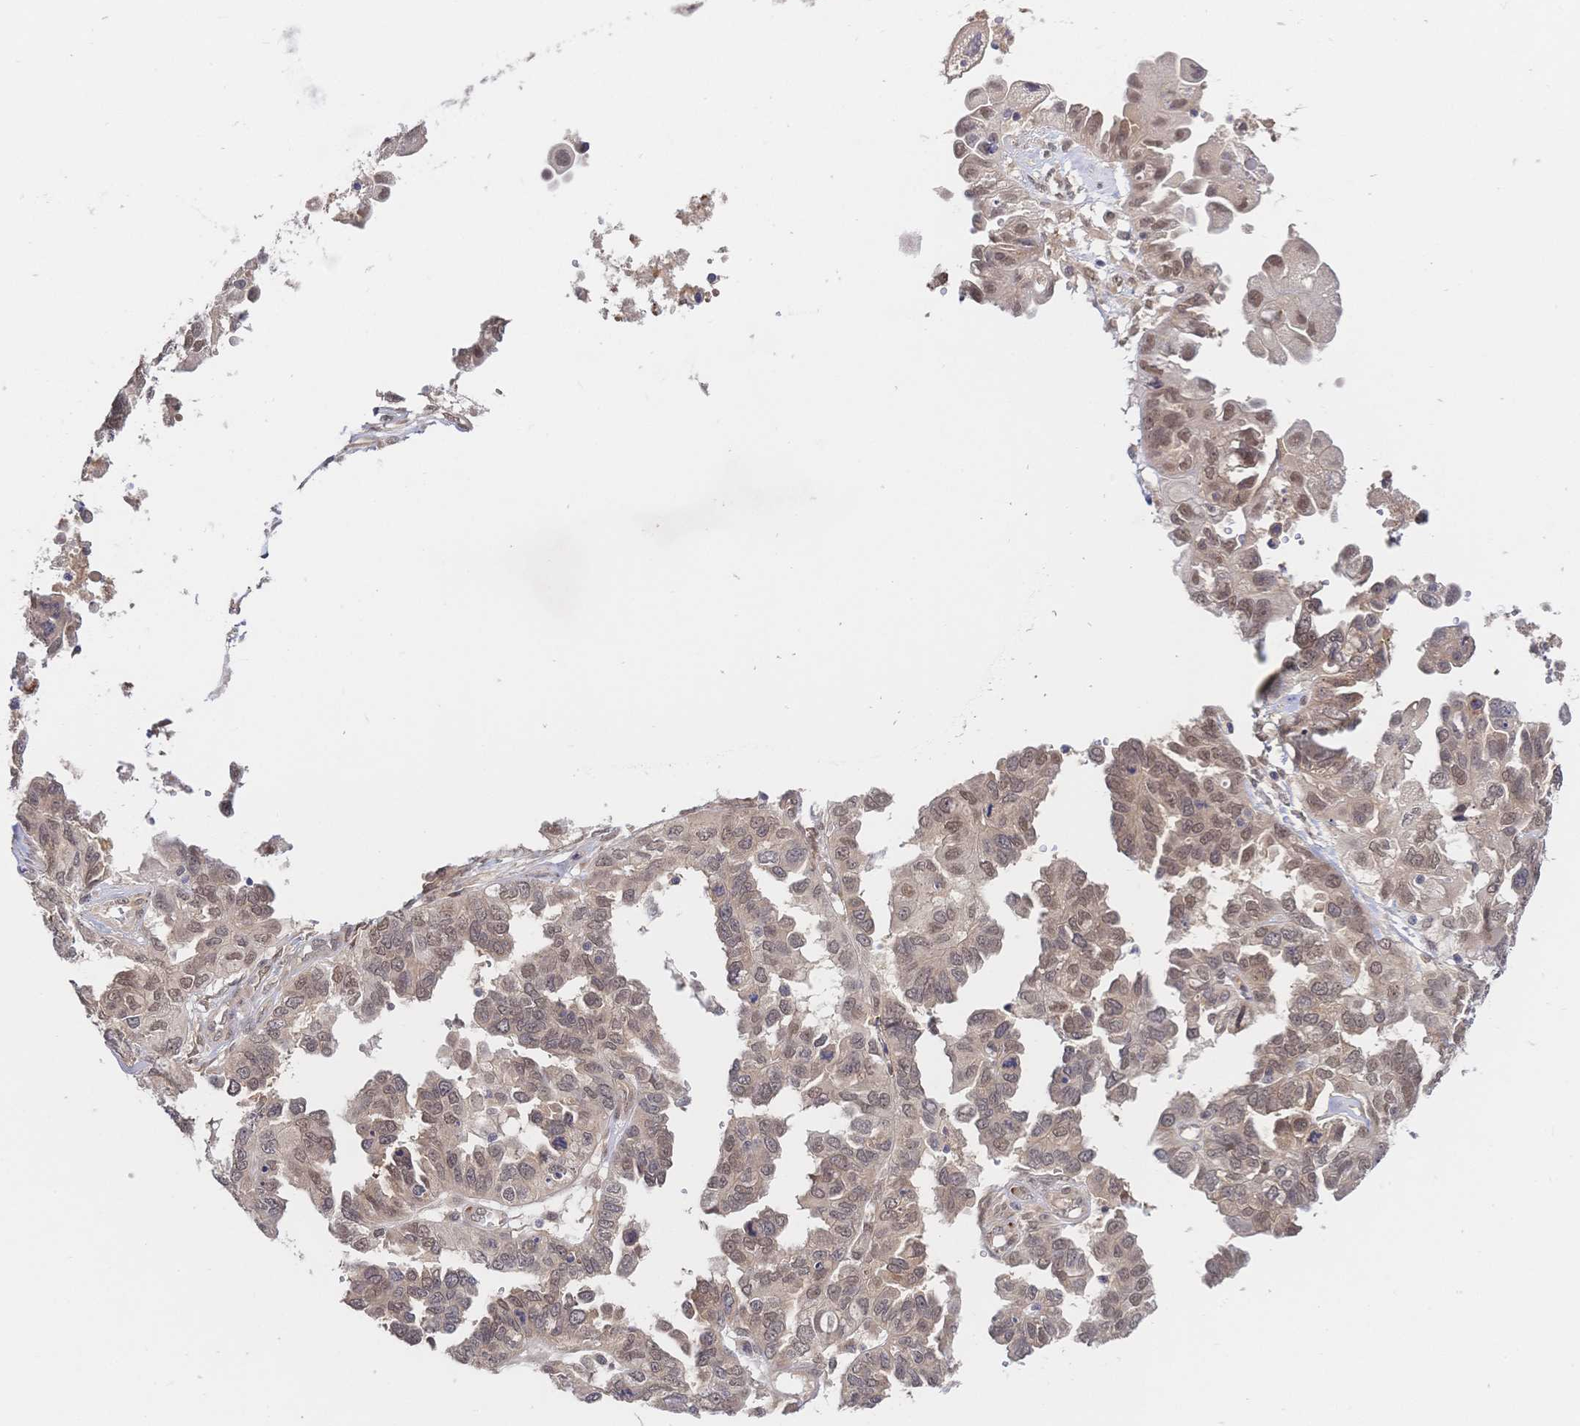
{"staining": {"intensity": "weak", "quantity": "<25%", "location": "nuclear"}, "tissue": "ovarian cancer", "cell_type": "Tumor cells", "image_type": "cancer", "snomed": [{"axis": "morphology", "description": "Cystadenocarcinoma, serous, NOS"}, {"axis": "topography", "description": "Ovary"}], "caption": "DAB (3,3'-diaminobenzidine) immunohistochemical staining of ovarian cancer displays no significant staining in tumor cells. (DAB immunohistochemistry (IHC) with hematoxylin counter stain).", "gene": "LMO4", "patient": {"sex": "female", "age": 53}}